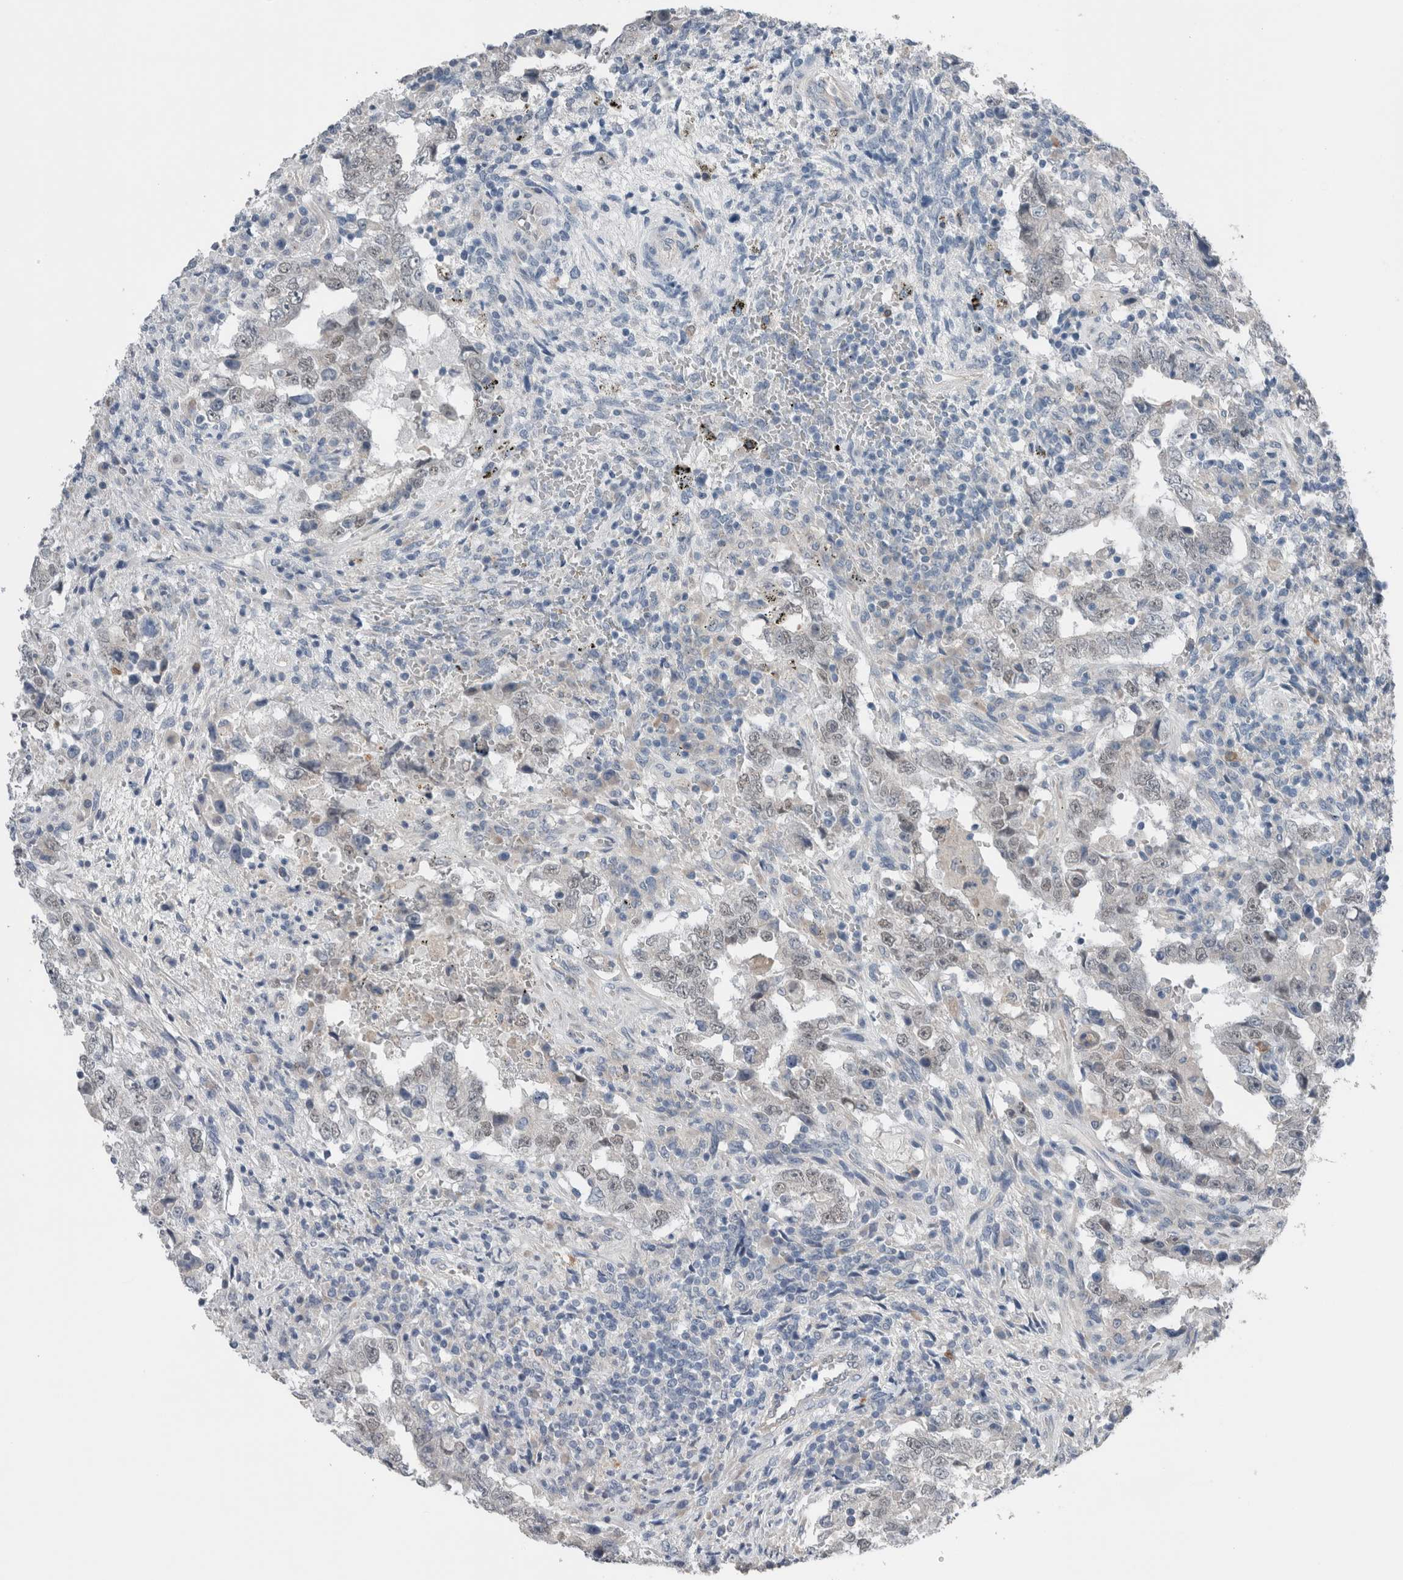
{"staining": {"intensity": "negative", "quantity": "none", "location": "none"}, "tissue": "testis cancer", "cell_type": "Tumor cells", "image_type": "cancer", "snomed": [{"axis": "morphology", "description": "Carcinoma, Embryonal, NOS"}, {"axis": "topography", "description": "Testis"}], "caption": "Image shows no protein expression in tumor cells of testis cancer tissue. (Stains: DAB (3,3'-diaminobenzidine) IHC with hematoxylin counter stain, Microscopy: brightfield microscopy at high magnification).", "gene": "CRNN", "patient": {"sex": "male", "age": 26}}